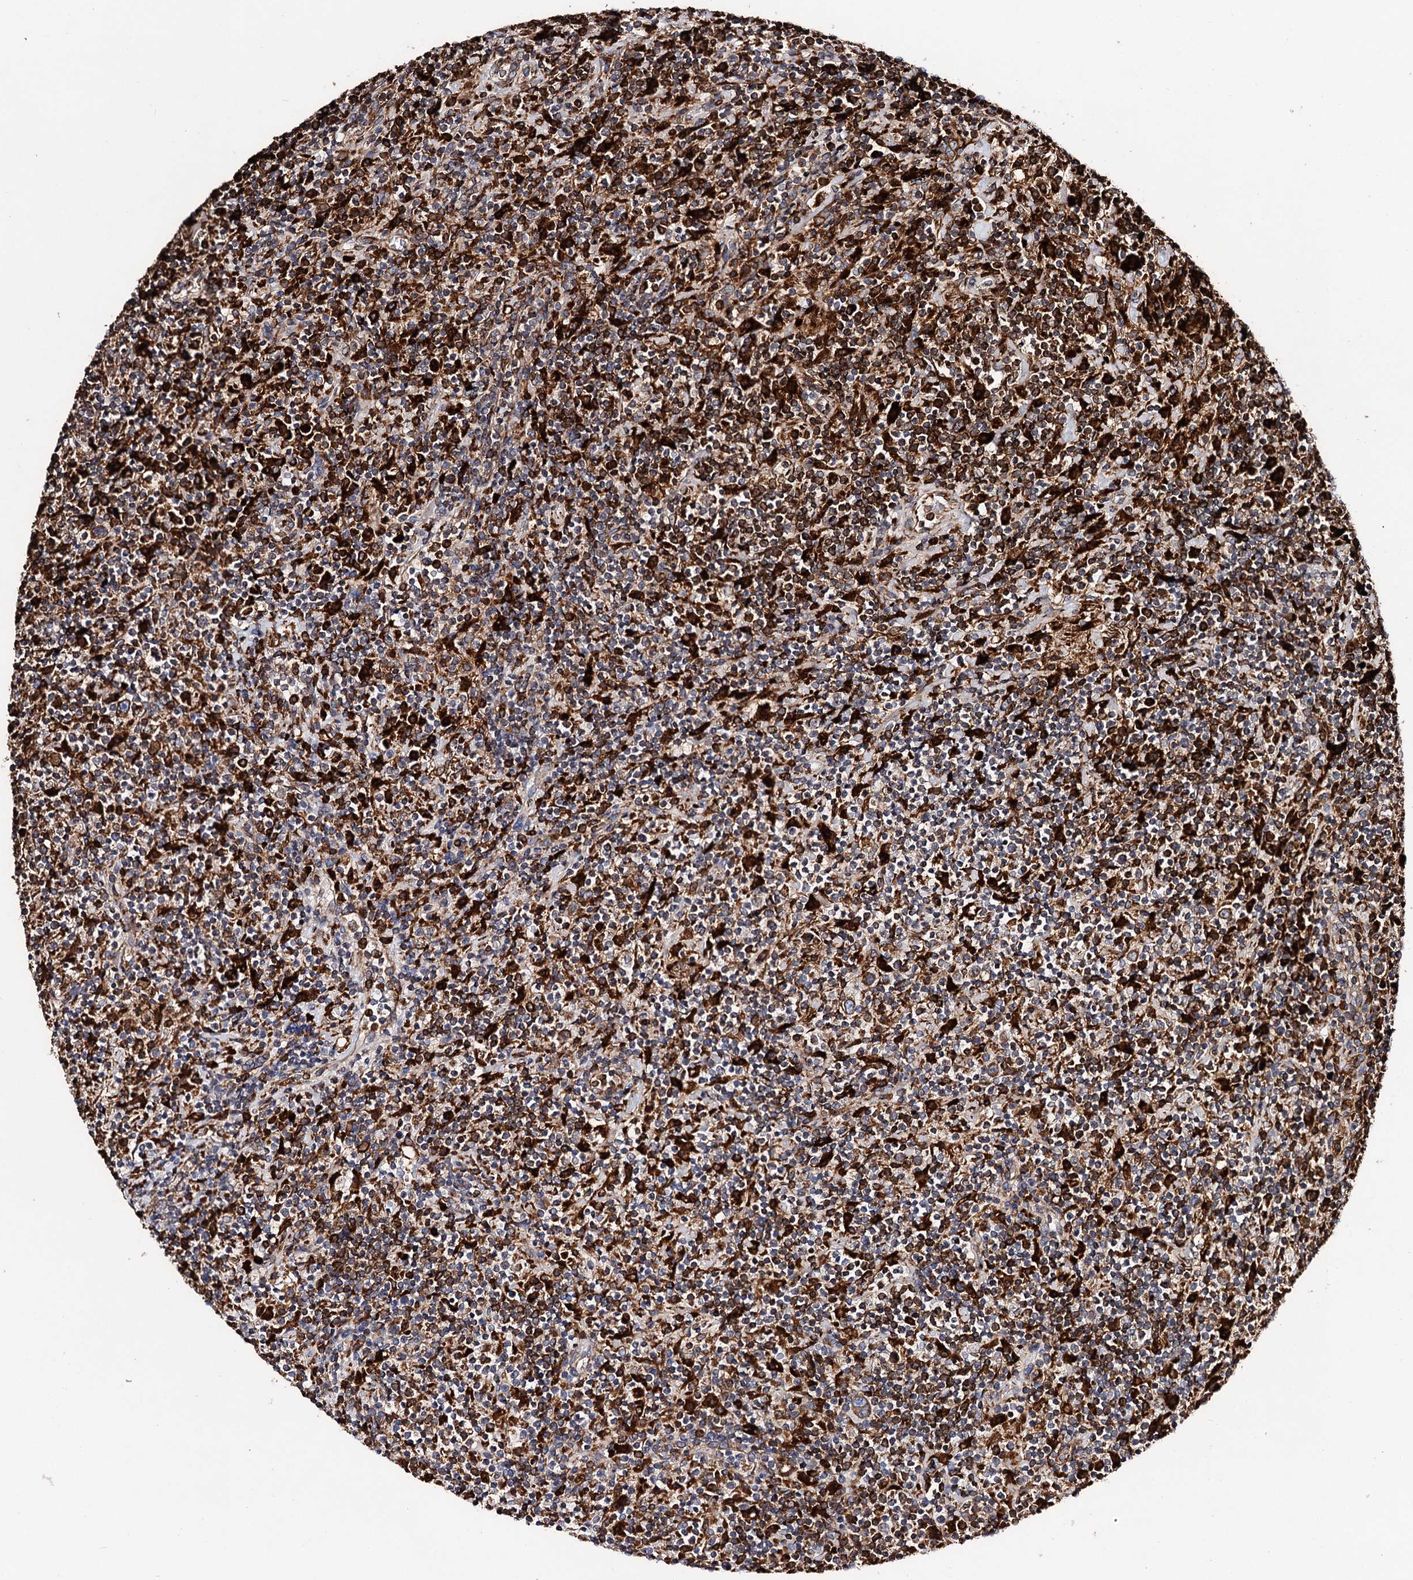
{"staining": {"intensity": "strong", "quantity": ">75%", "location": "cytoplasmic/membranous"}, "tissue": "lymphoma", "cell_type": "Tumor cells", "image_type": "cancer", "snomed": [{"axis": "morphology", "description": "Hodgkin's disease, NOS"}, {"axis": "topography", "description": "Lymph node"}], "caption": "Immunohistochemistry (IHC) histopathology image of human Hodgkin's disease stained for a protein (brown), which displays high levels of strong cytoplasmic/membranous expression in approximately >75% of tumor cells.", "gene": "ERP29", "patient": {"sex": "male", "age": 70}}